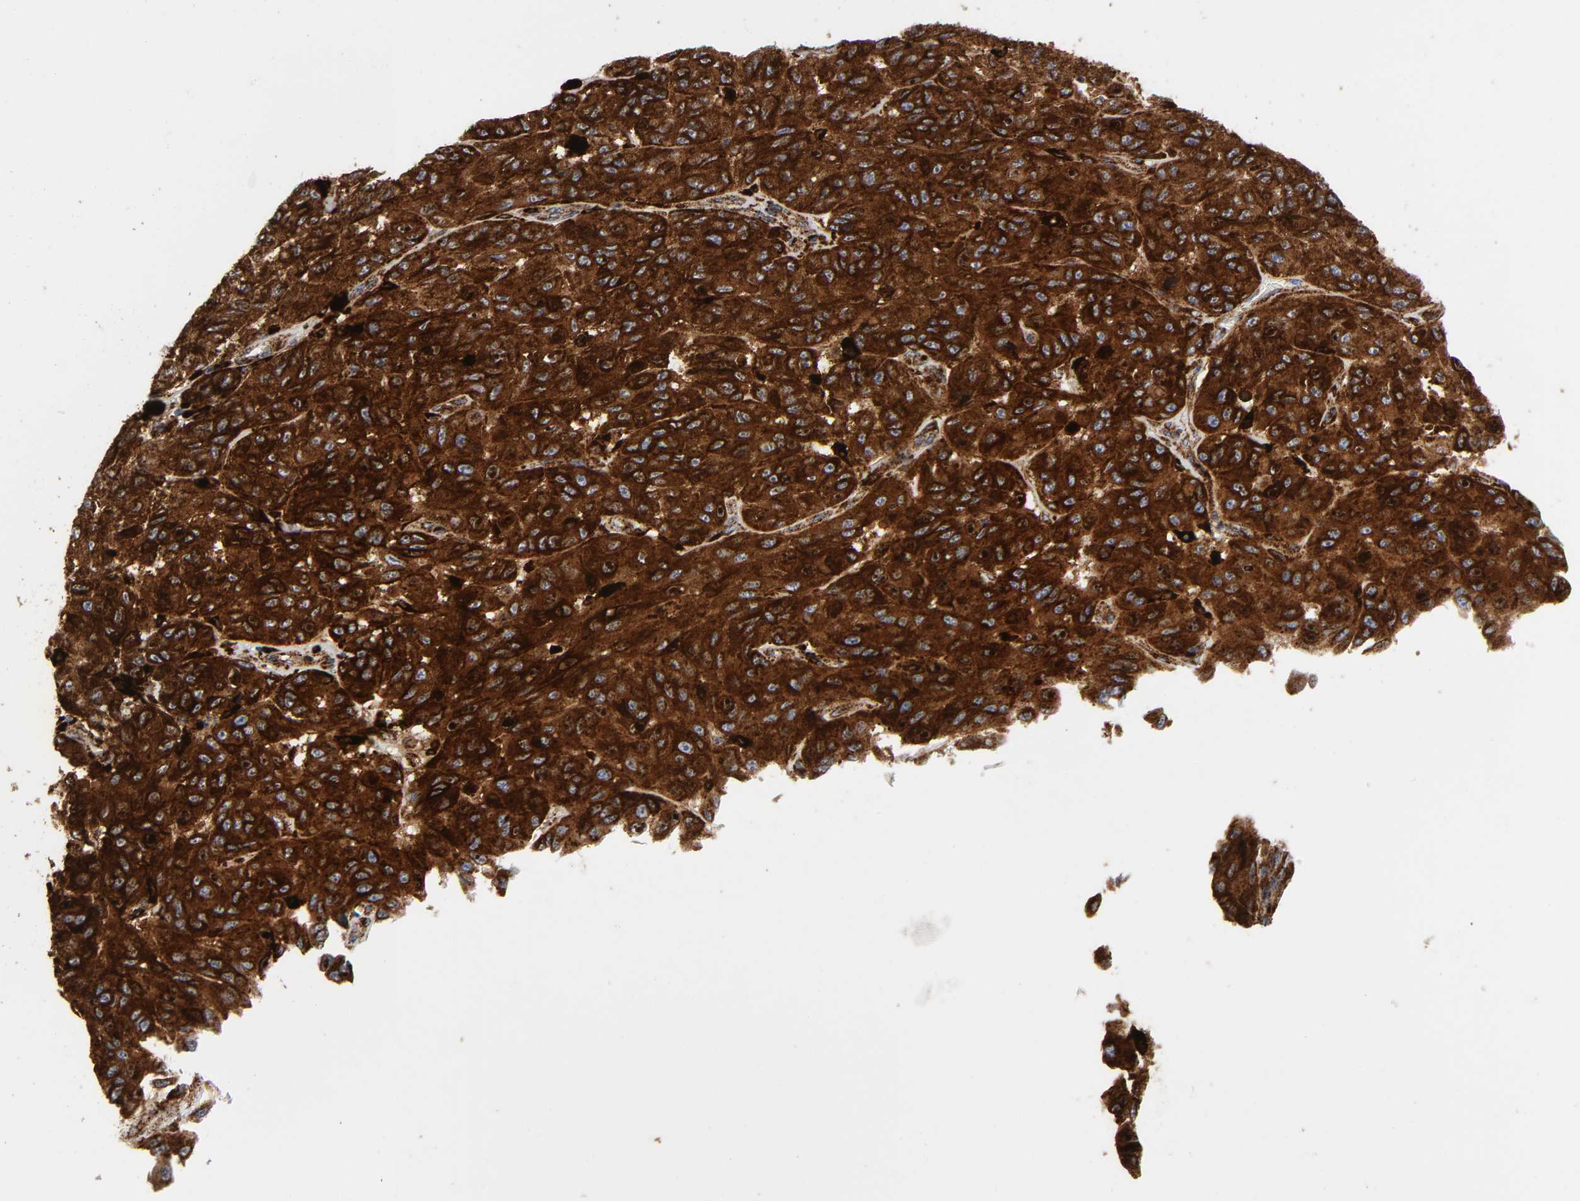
{"staining": {"intensity": "strong", "quantity": ">75%", "location": "cytoplasmic/membranous"}, "tissue": "melanoma", "cell_type": "Tumor cells", "image_type": "cancer", "snomed": [{"axis": "morphology", "description": "Malignant melanoma, NOS"}, {"axis": "topography", "description": "Skin"}], "caption": "Approximately >75% of tumor cells in malignant melanoma reveal strong cytoplasmic/membranous protein positivity as visualized by brown immunohistochemical staining.", "gene": "PSAP", "patient": {"sex": "male", "age": 30}}